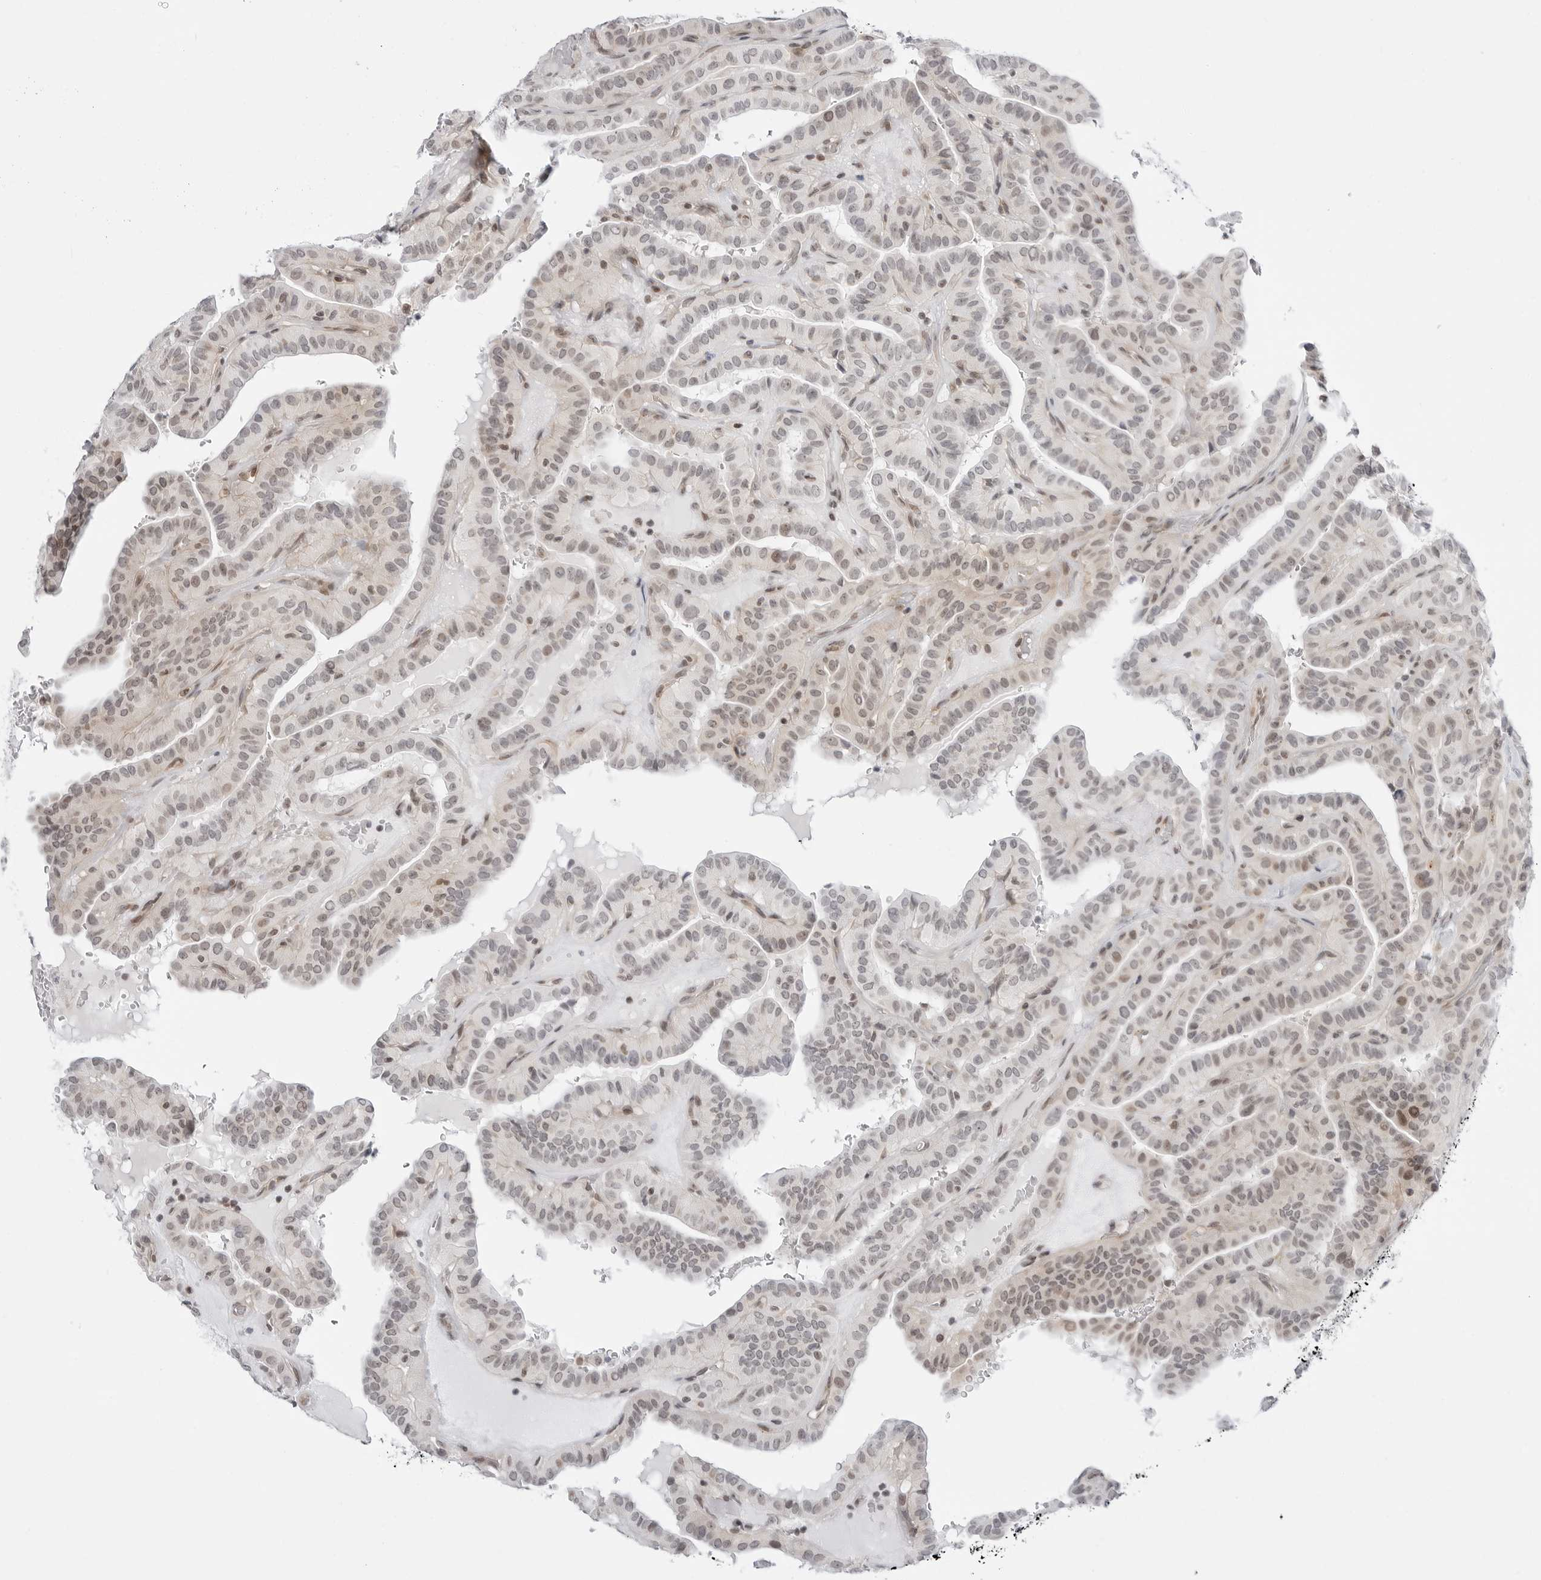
{"staining": {"intensity": "negative", "quantity": "none", "location": "none"}, "tissue": "thyroid cancer", "cell_type": "Tumor cells", "image_type": "cancer", "snomed": [{"axis": "morphology", "description": "Papillary adenocarcinoma, NOS"}, {"axis": "topography", "description": "Thyroid gland"}], "caption": "This image is of thyroid cancer stained with immunohistochemistry to label a protein in brown with the nuclei are counter-stained blue. There is no positivity in tumor cells. (IHC, brightfield microscopy, high magnification).", "gene": "PPP2R5C", "patient": {"sex": "male", "age": 77}}